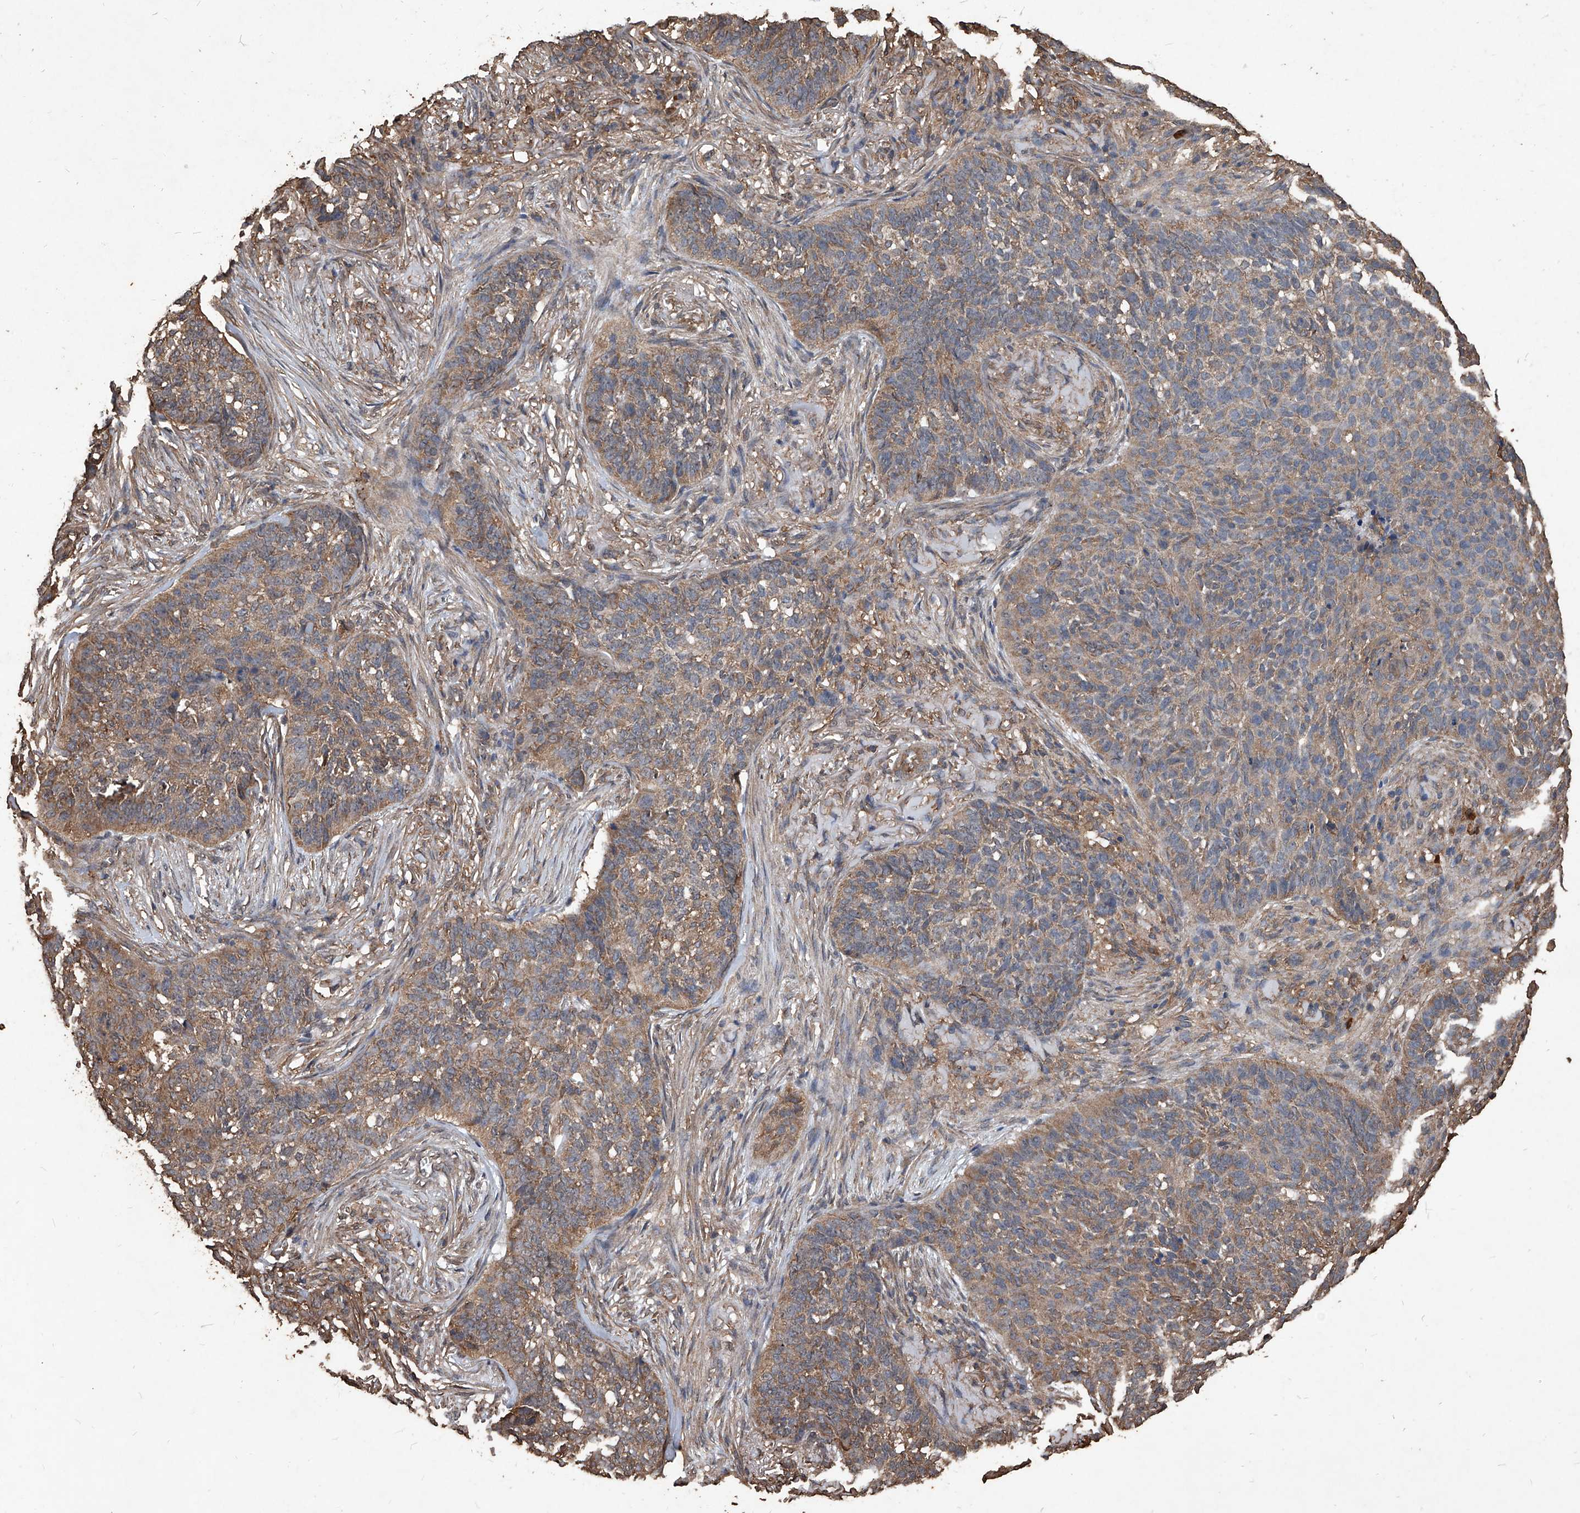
{"staining": {"intensity": "moderate", "quantity": ">75%", "location": "cytoplasmic/membranous"}, "tissue": "skin cancer", "cell_type": "Tumor cells", "image_type": "cancer", "snomed": [{"axis": "morphology", "description": "Basal cell carcinoma"}, {"axis": "topography", "description": "Skin"}], "caption": "Skin cancer (basal cell carcinoma) tissue reveals moderate cytoplasmic/membranous expression in about >75% of tumor cells", "gene": "UCP2", "patient": {"sex": "male", "age": 85}}